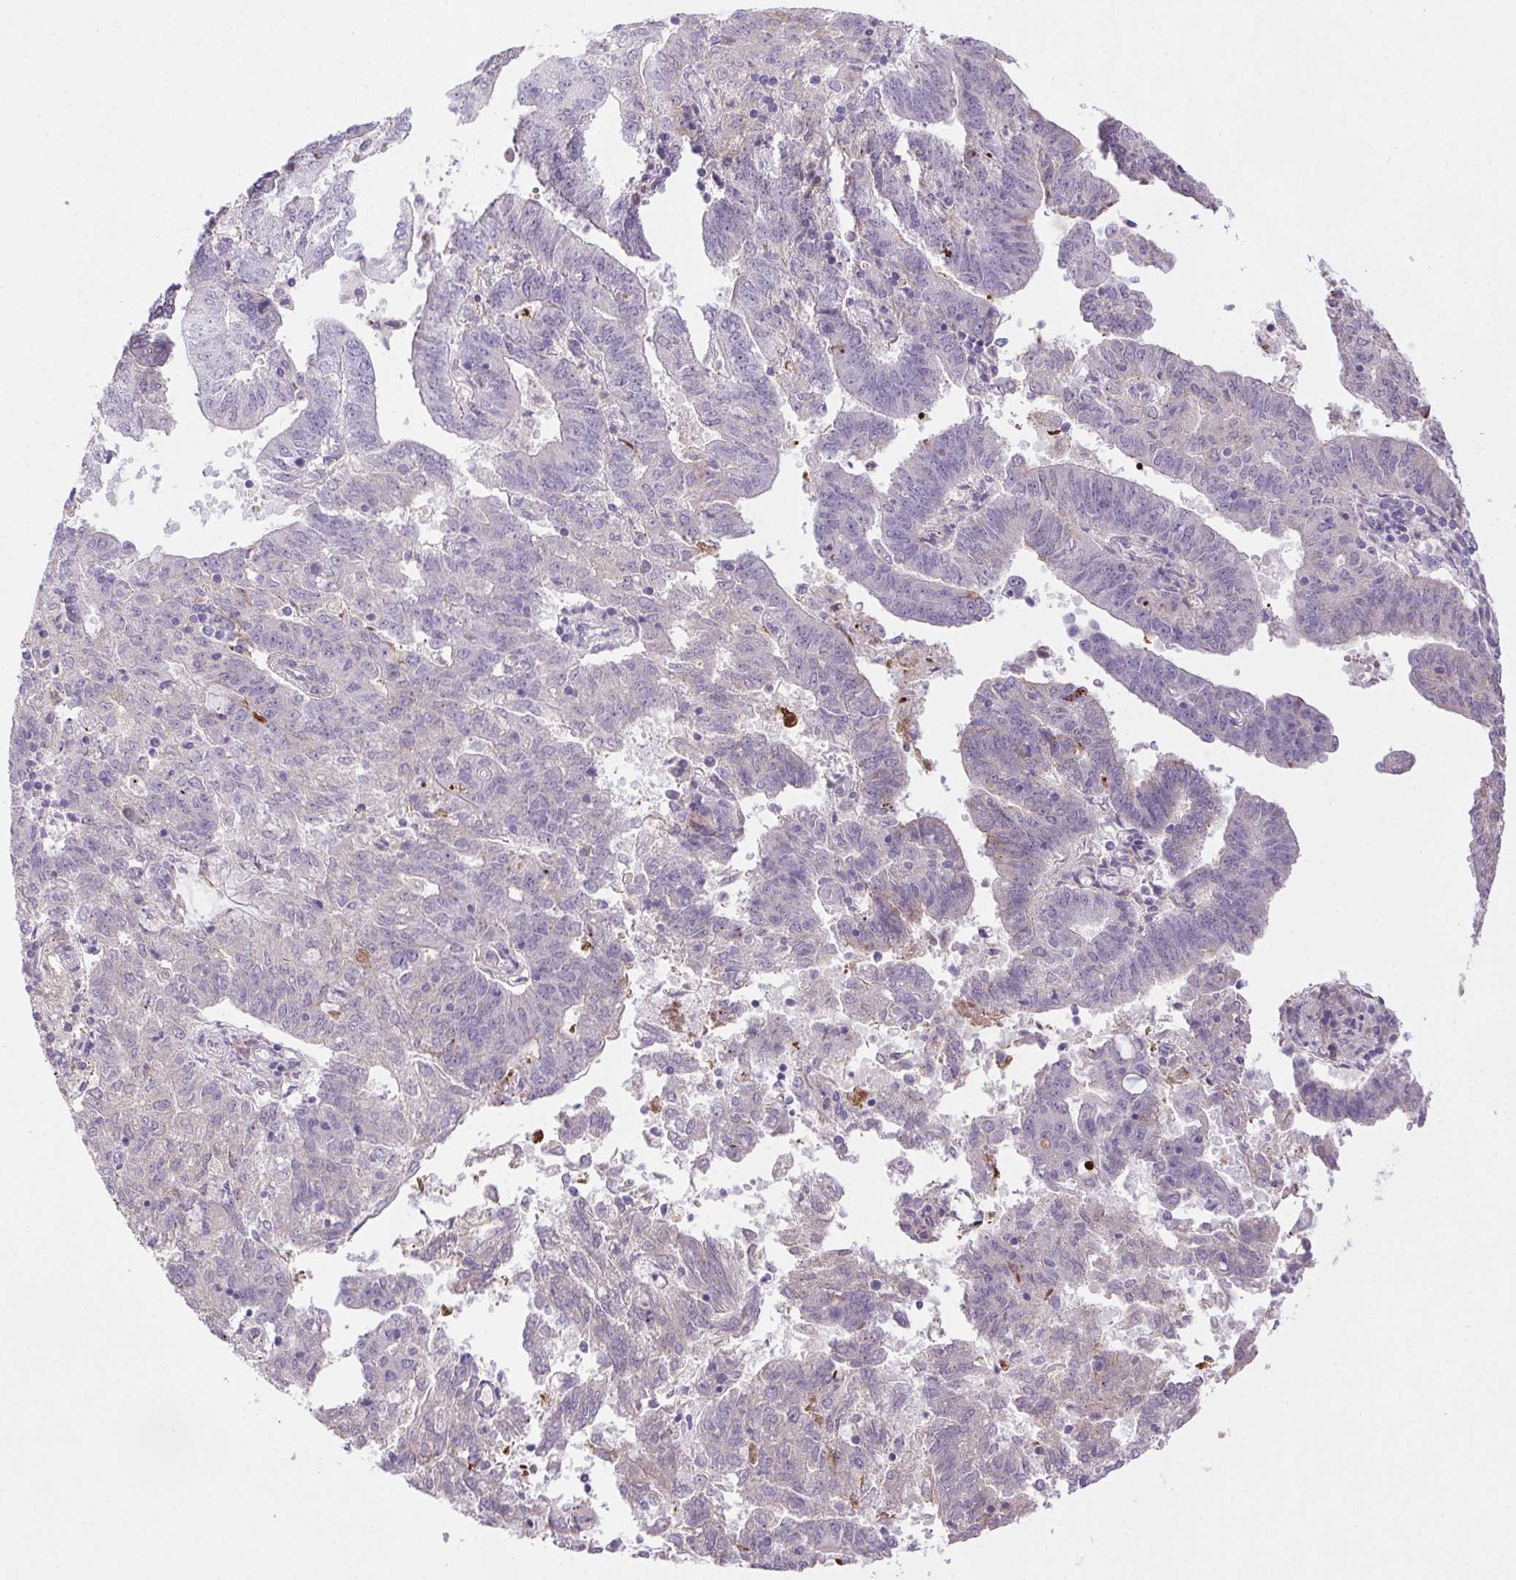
{"staining": {"intensity": "negative", "quantity": "none", "location": "none"}, "tissue": "endometrial cancer", "cell_type": "Tumor cells", "image_type": "cancer", "snomed": [{"axis": "morphology", "description": "Adenocarcinoma, NOS"}, {"axis": "topography", "description": "Endometrium"}], "caption": "Immunohistochemistry (IHC) image of endometrial cancer (adenocarcinoma) stained for a protein (brown), which exhibits no expression in tumor cells.", "gene": "LRRTM1", "patient": {"sex": "female", "age": 82}}